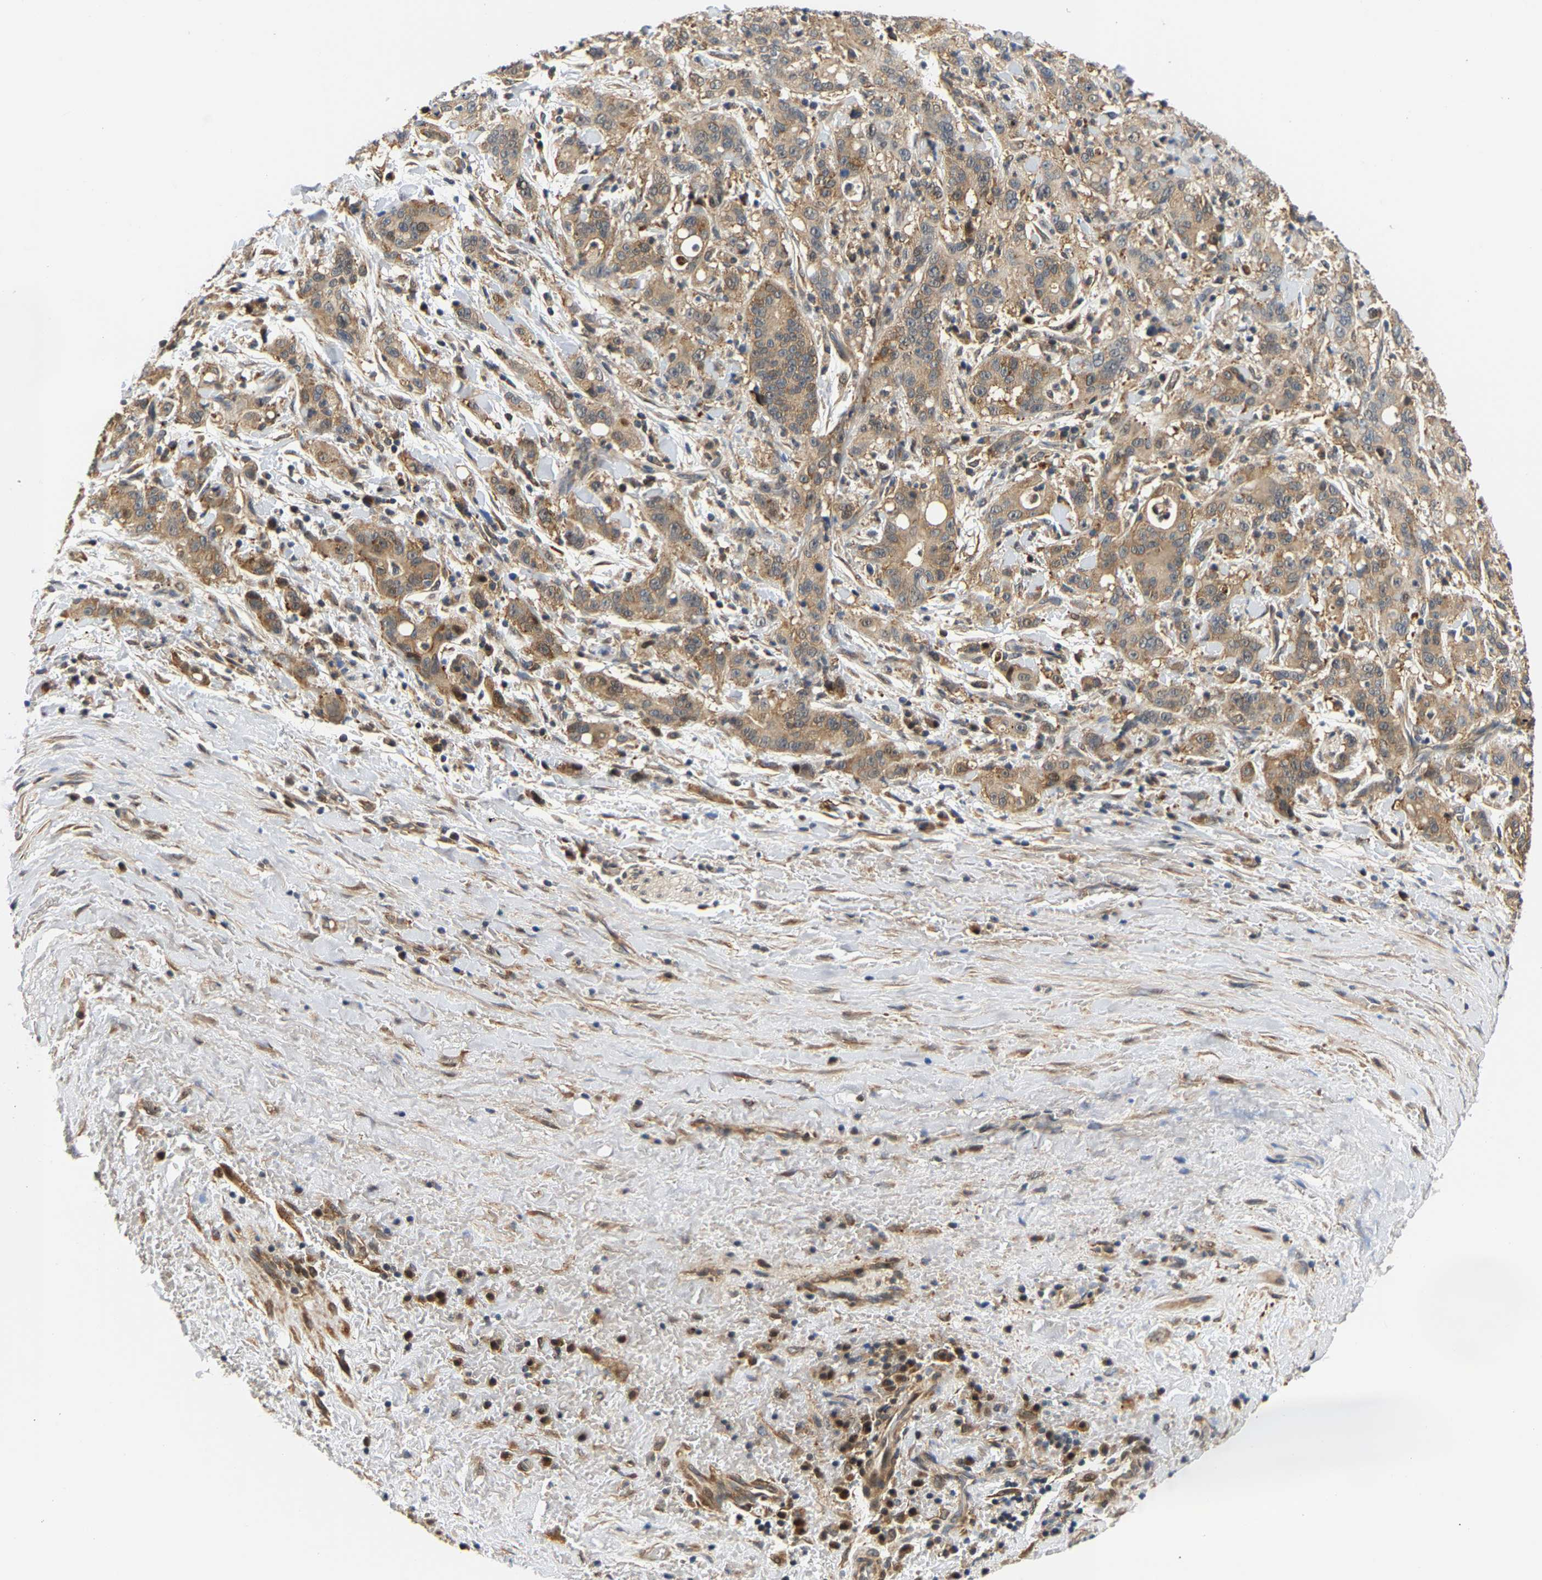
{"staining": {"intensity": "moderate", "quantity": ">75%", "location": "cytoplasmic/membranous"}, "tissue": "liver cancer", "cell_type": "Tumor cells", "image_type": "cancer", "snomed": [{"axis": "morphology", "description": "Cholangiocarcinoma"}, {"axis": "topography", "description": "Liver"}], "caption": "Liver cancer (cholangiocarcinoma) stained with a protein marker demonstrates moderate staining in tumor cells.", "gene": "LARP6", "patient": {"sex": "female", "age": 38}}